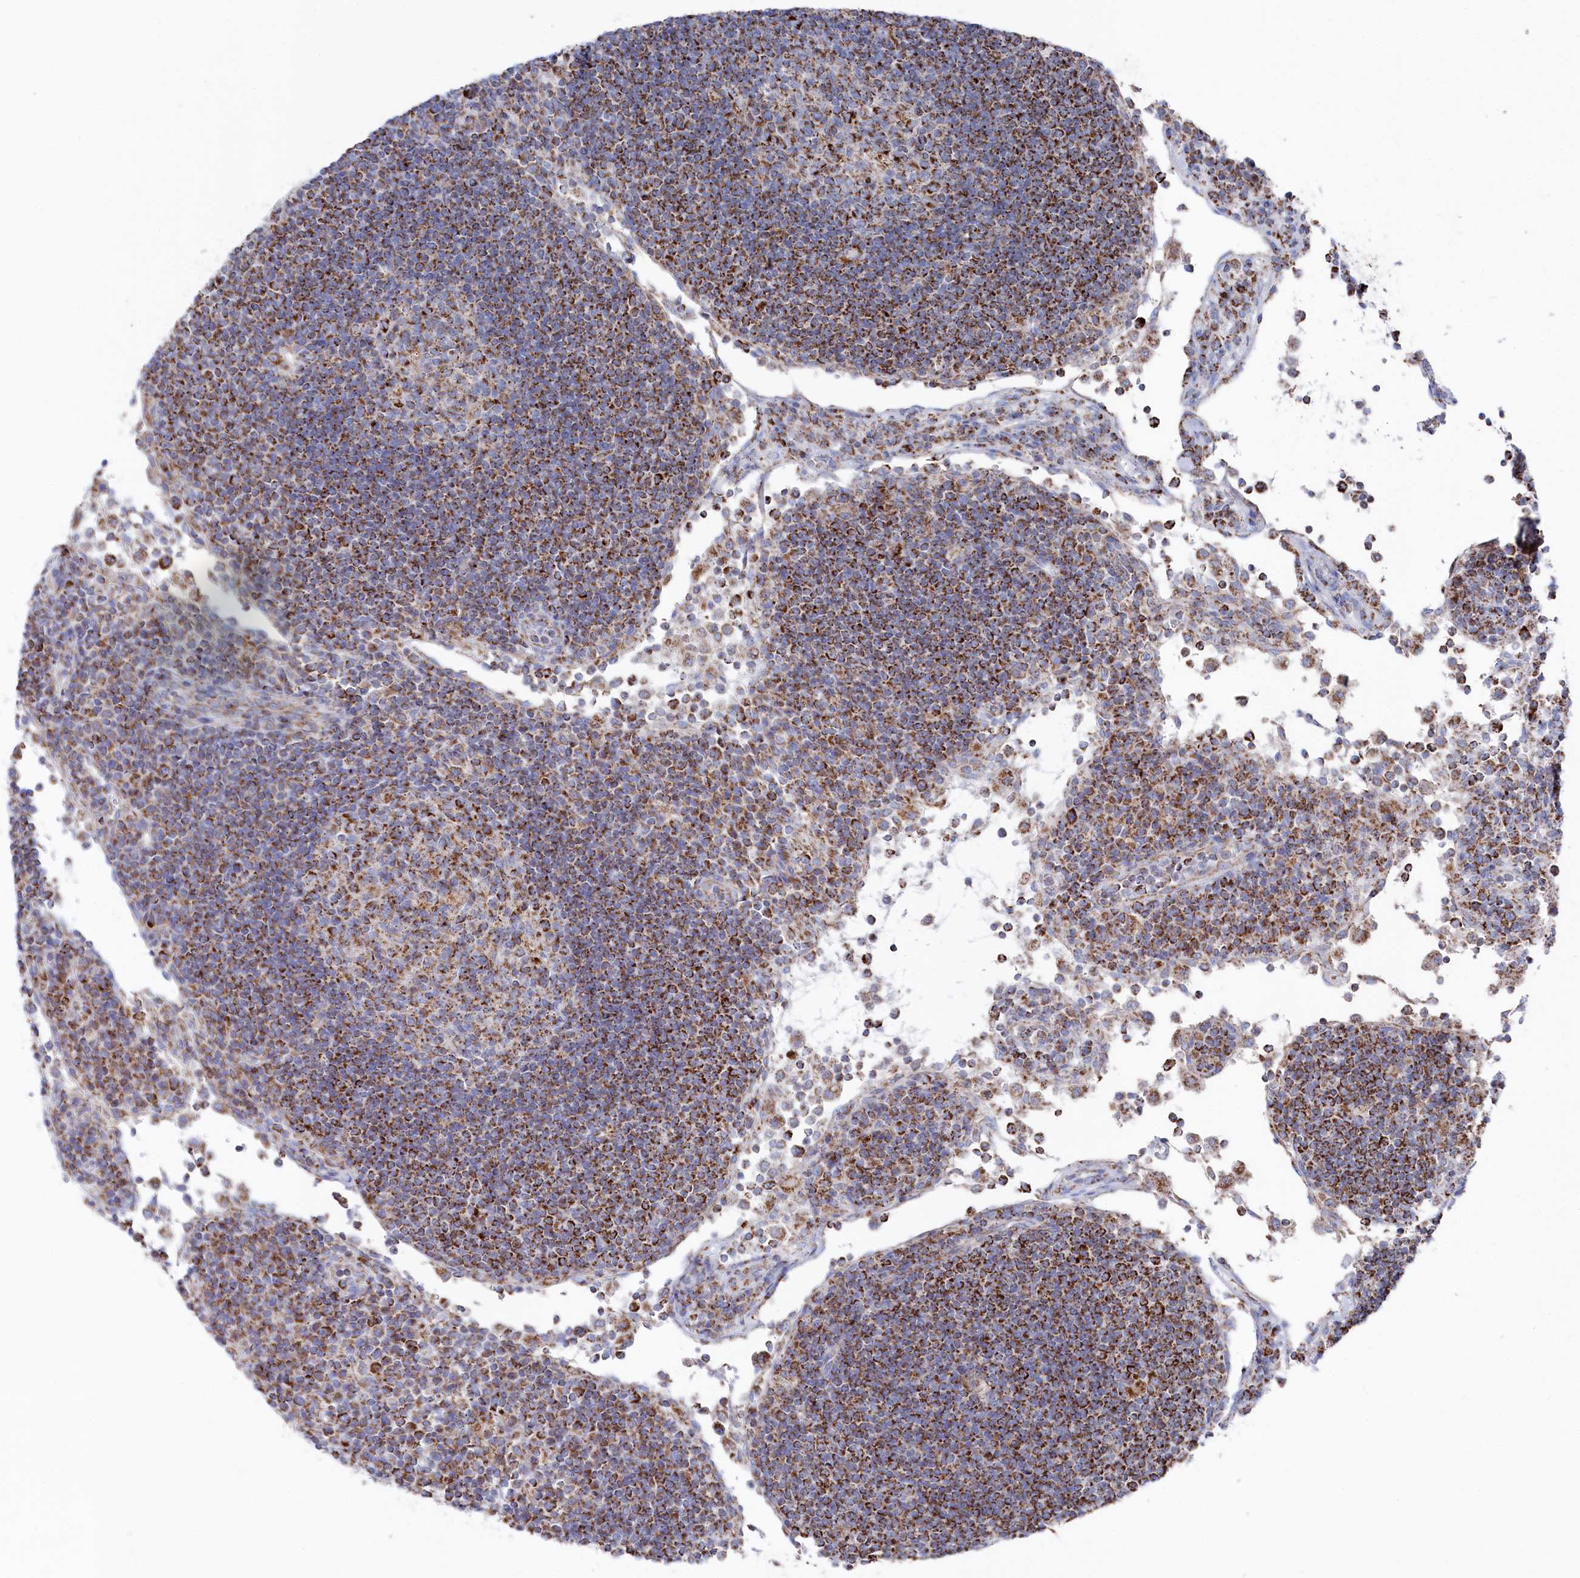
{"staining": {"intensity": "strong", "quantity": "<25%", "location": "cytoplasmic/membranous"}, "tissue": "lymph node", "cell_type": "Germinal center cells", "image_type": "normal", "snomed": [{"axis": "morphology", "description": "Normal tissue, NOS"}, {"axis": "topography", "description": "Lymph node"}], "caption": "A high-resolution photomicrograph shows IHC staining of benign lymph node, which exhibits strong cytoplasmic/membranous expression in about <25% of germinal center cells.", "gene": "GLS2", "patient": {"sex": "female", "age": 53}}